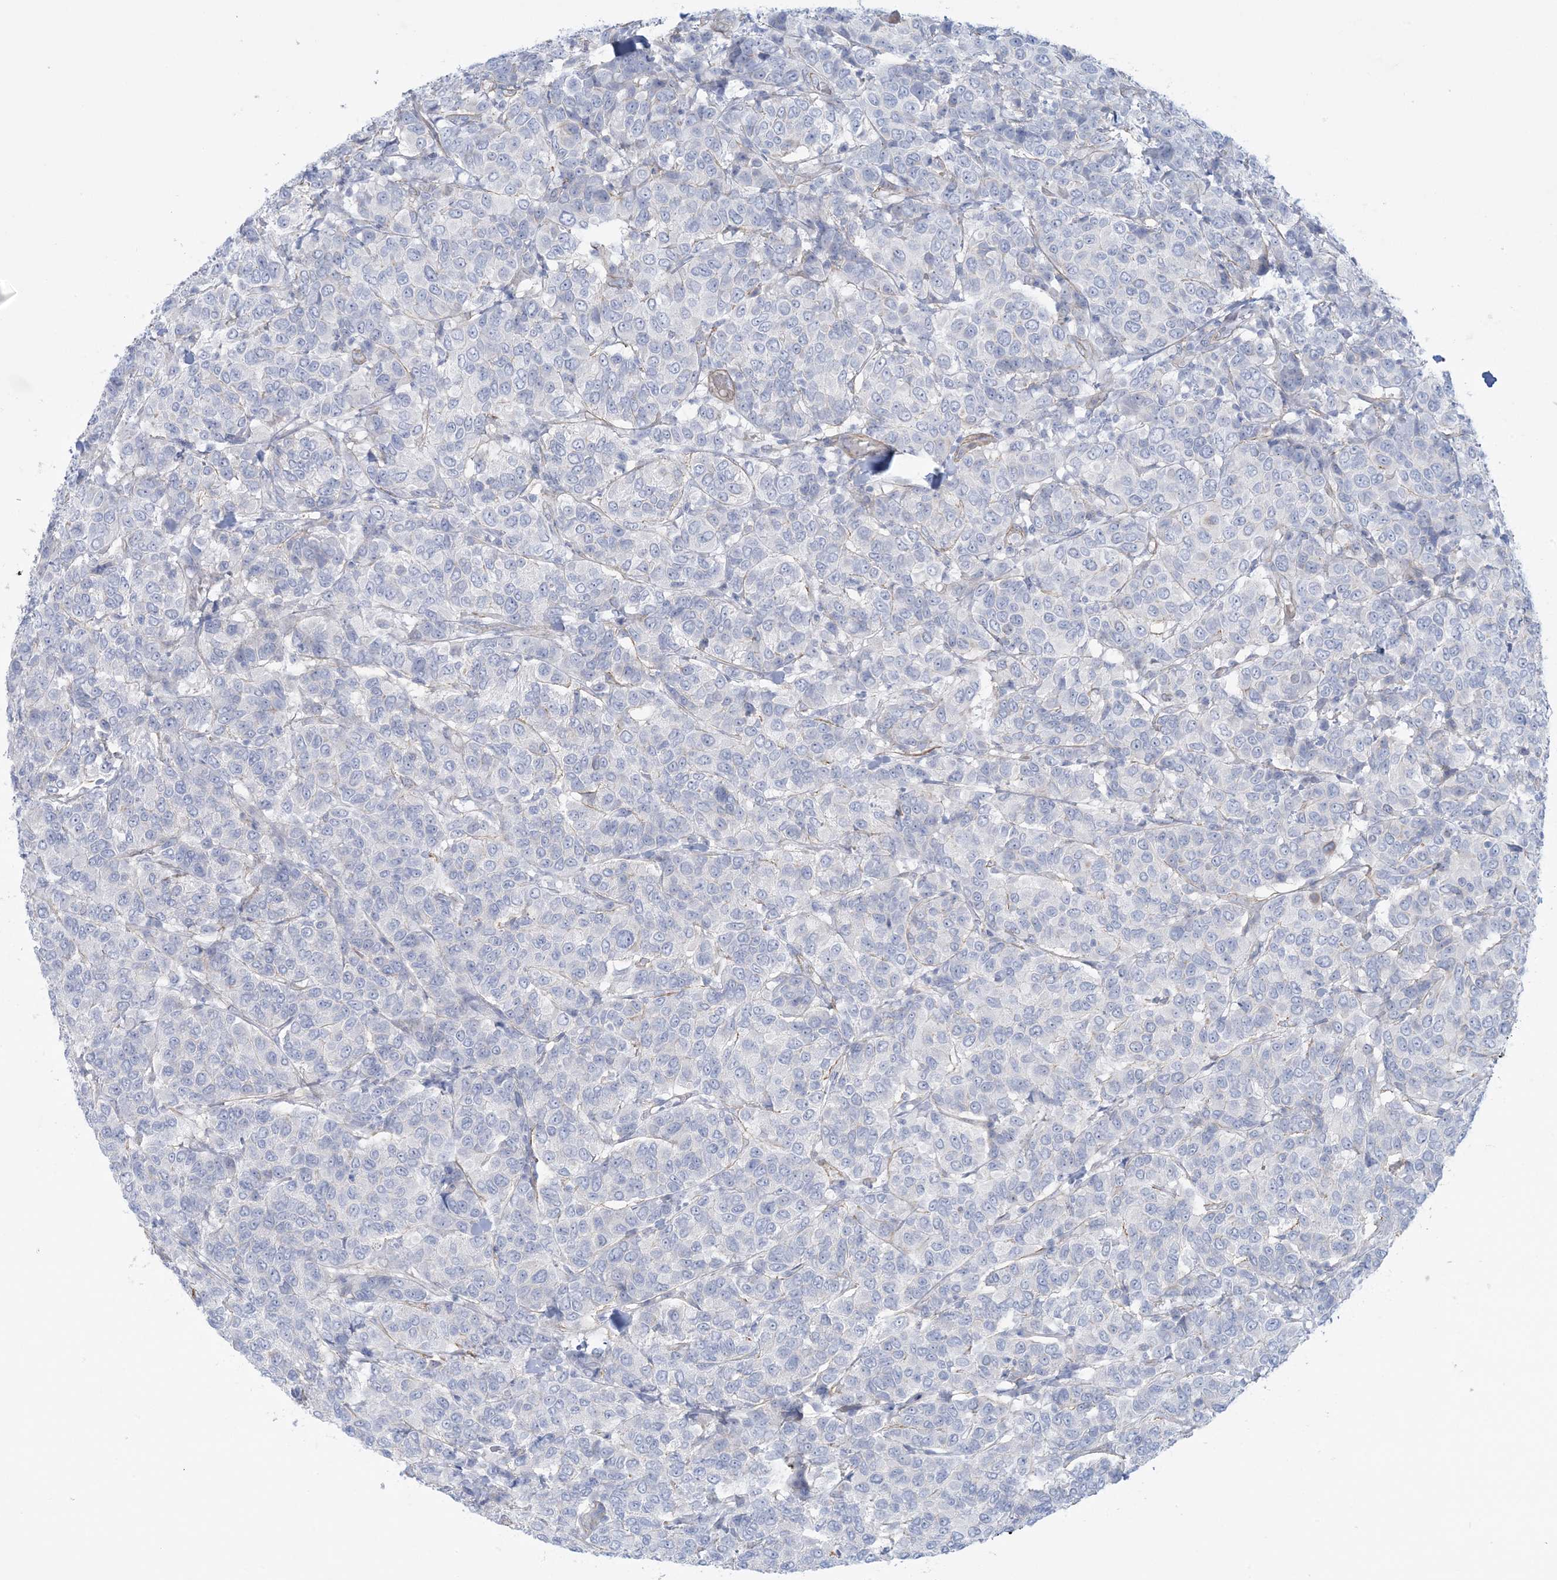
{"staining": {"intensity": "negative", "quantity": "none", "location": "none"}, "tissue": "breast cancer", "cell_type": "Tumor cells", "image_type": "cancer", "snomed": [{"axis": "morphology", "description": "Duct carcinoma"}, {"axis": "topography", "description": "Breast"}], "caption": "Tumor cells are negative for brown protein staining in breast cancer (intraductal carcinoma). (Immunohistochemistry (ihc), brightfield microscopy, high magnification).", "gene": "AGXT", "patient": {"sex": "female", "age": 55}}